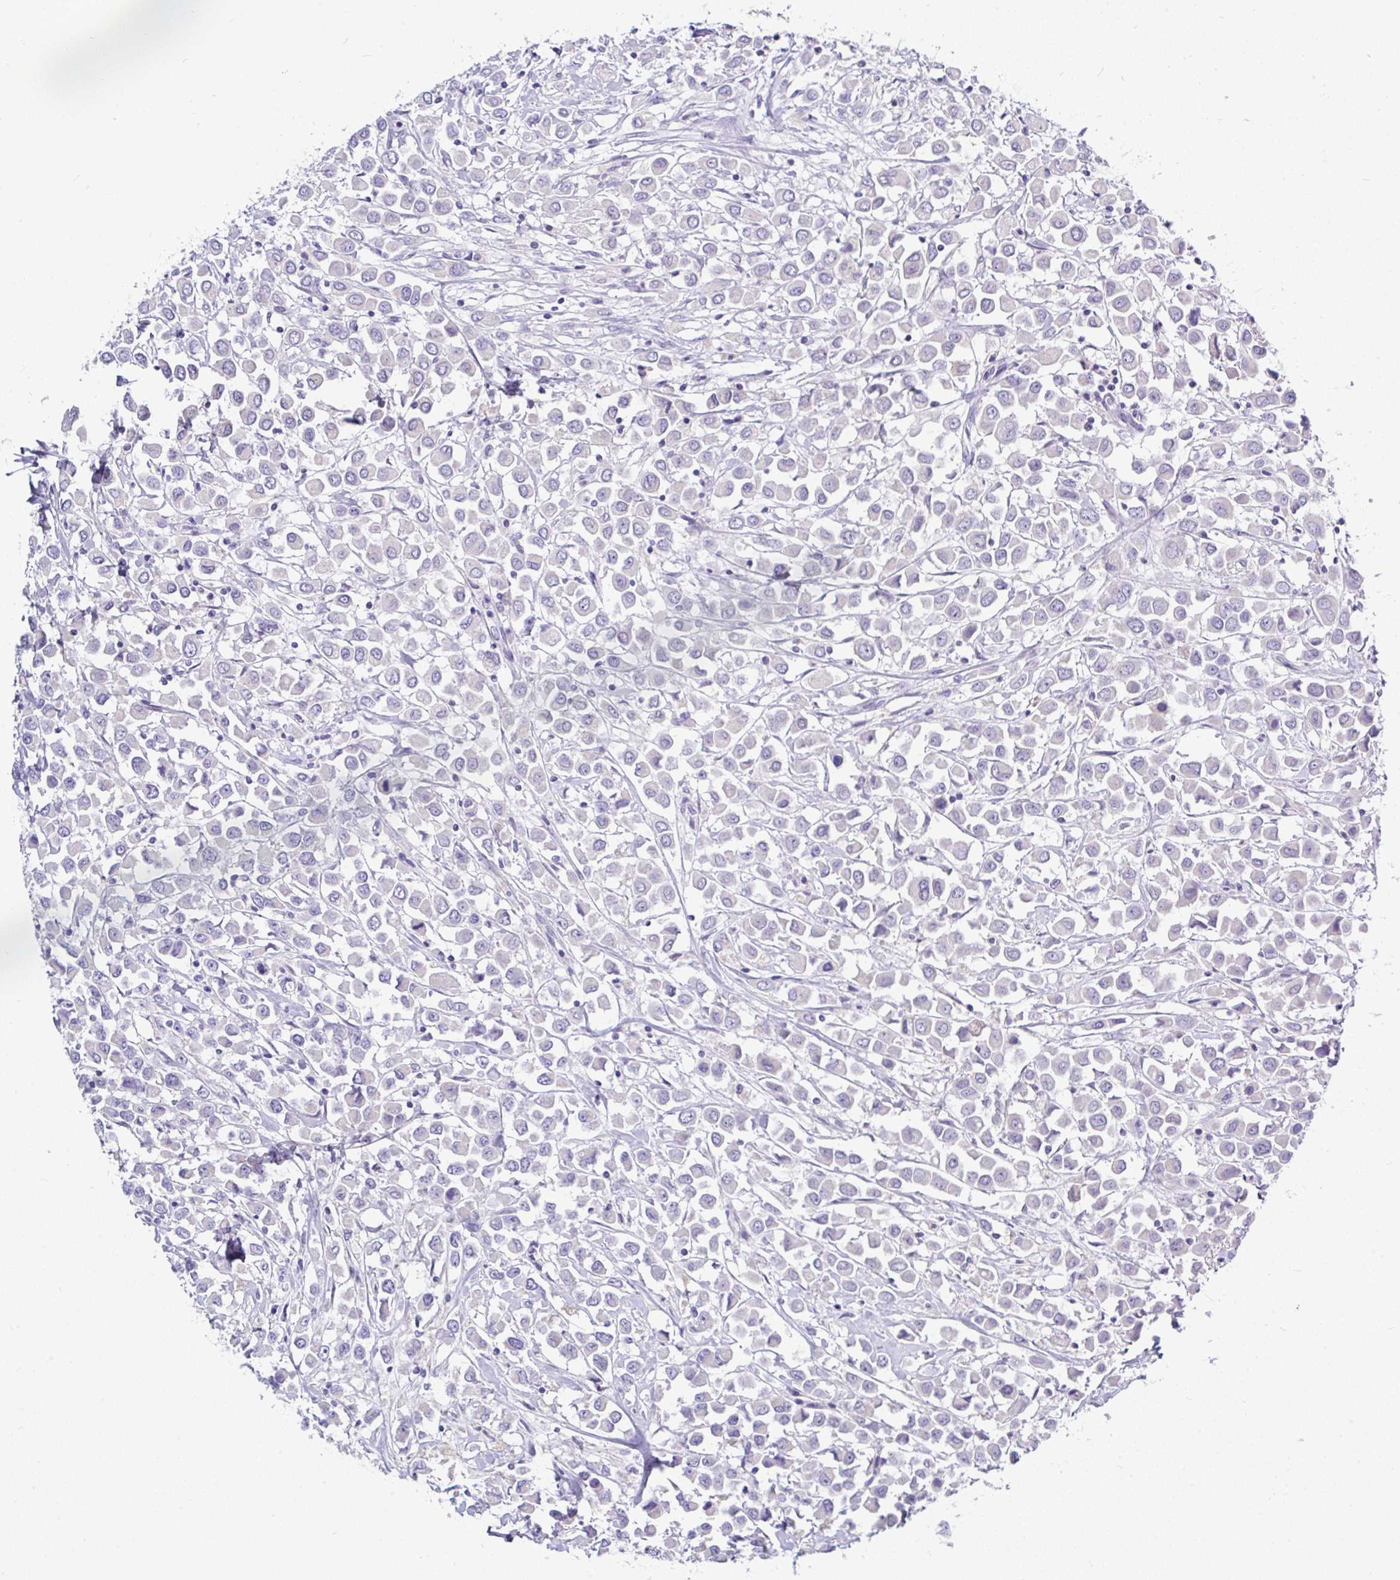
{"staining": {"intensity": "negative", "quantity": "none", "location": "none"}, "tissue": "breast cancer", "cell_type": "Tumor cells", "image_type": "cancer", "snomed": [{"axis": "morphology", "description": "Duct carcinoma"}, {"axis": "topography", "description": "Breast"}], "caption": "This is an IHC photomicrograph of human breast cancer. There is no positivity in tumor cells.", "gene": "INTS5", "patient": {"sex": "female", "age": 61}}